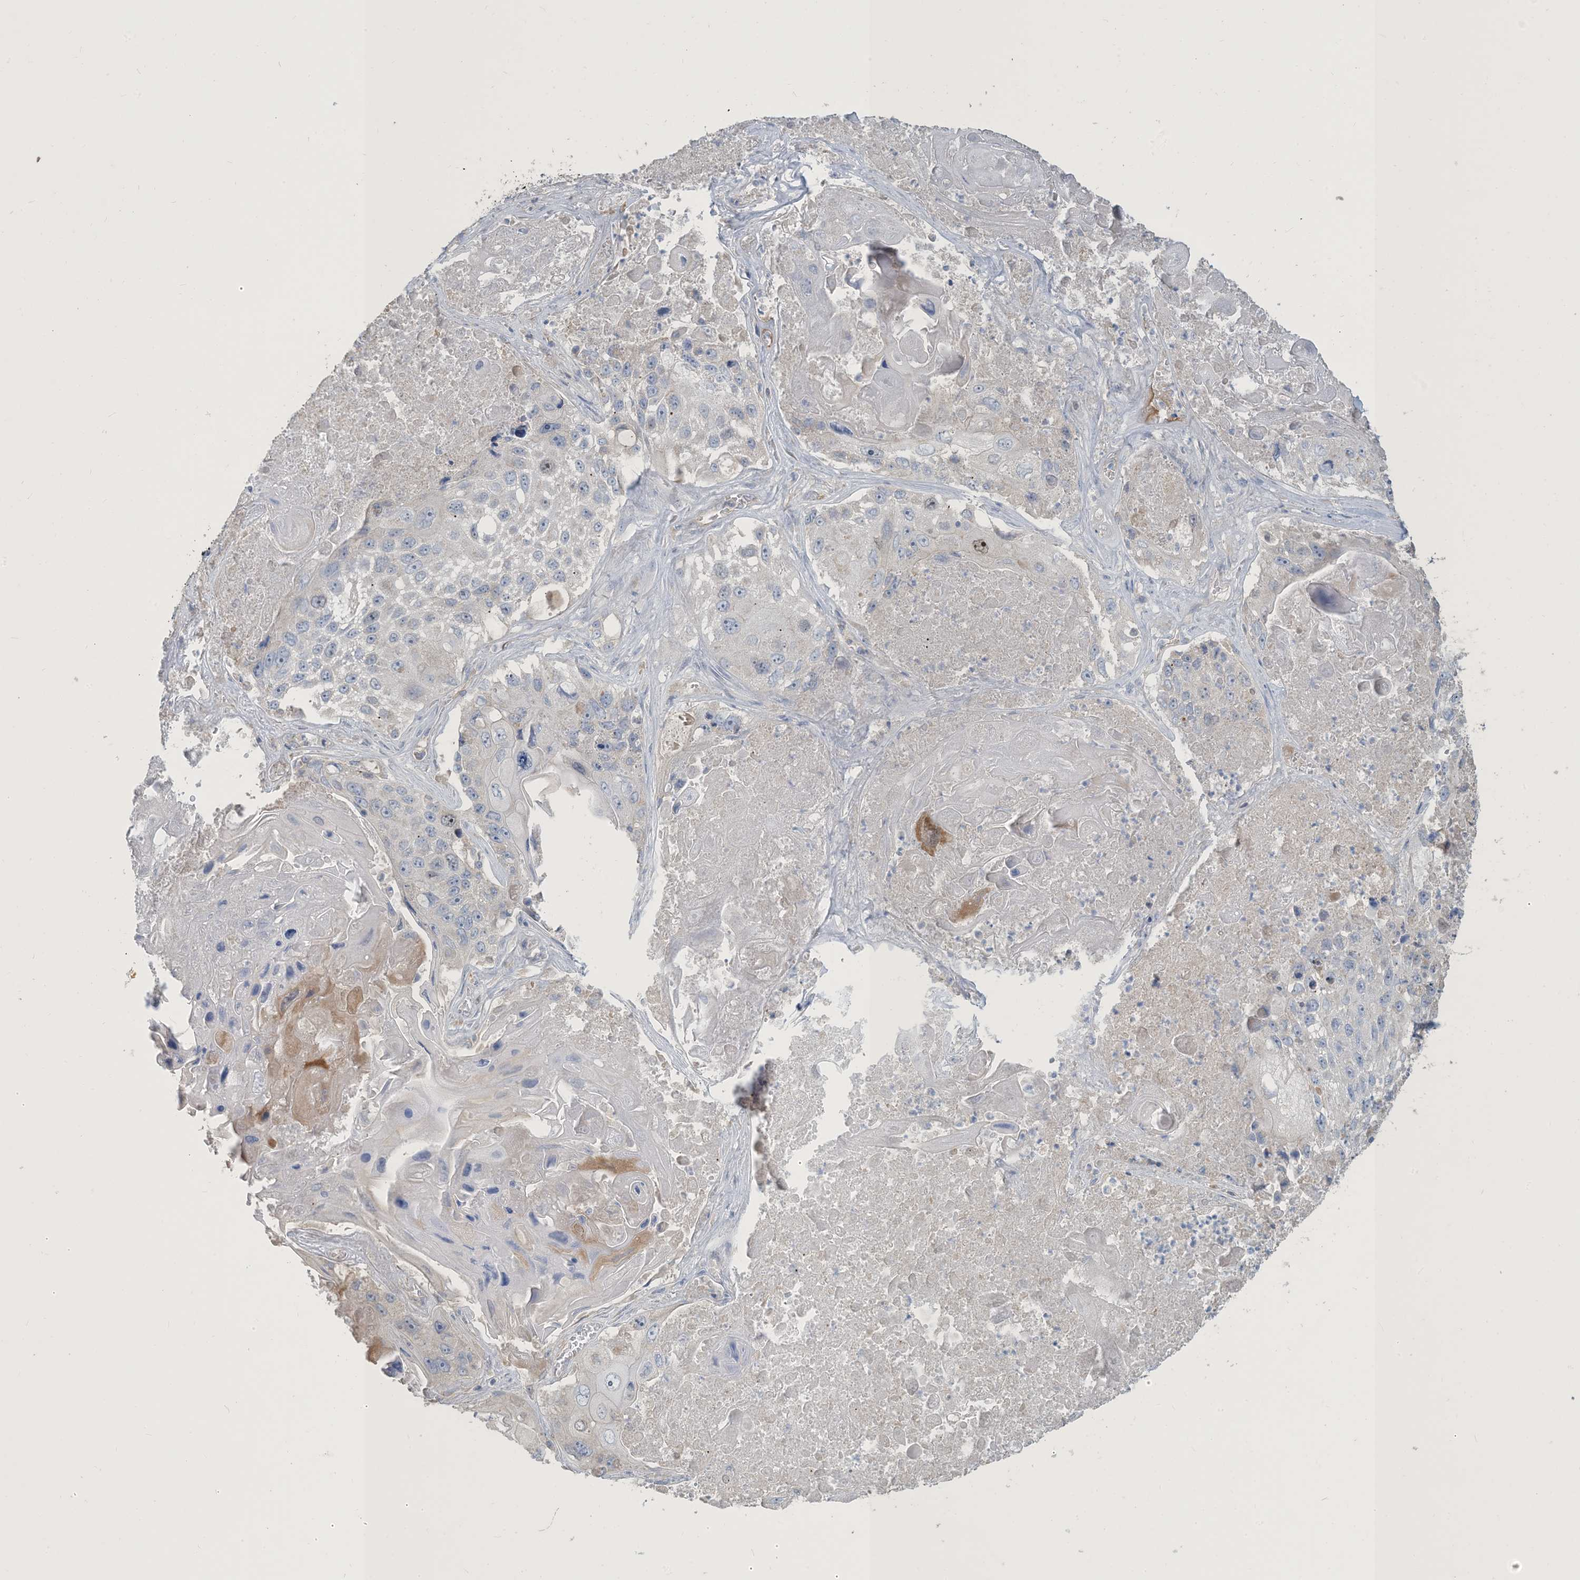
{"staining": {"intensity": "negative", "quantity": "none", "location": "none"}, "tissue": "lung cancer", "cell_type": "Tumor cells", "image_type": "cancer", "snomed": [{"axis": "morphology", "description": "Squamous cell carcinoma, NOS"}, {"axis": "topography", "description": "Lung"}], "caption": "A high-resolution micrograph shows immunohistochemistry (IHC) staining of lung squamous cell carcinoma, which exhibits no significant positivity in tumor cells.", "gene": "PEAR1", "patient": {"sex": "male", "age": 61}}